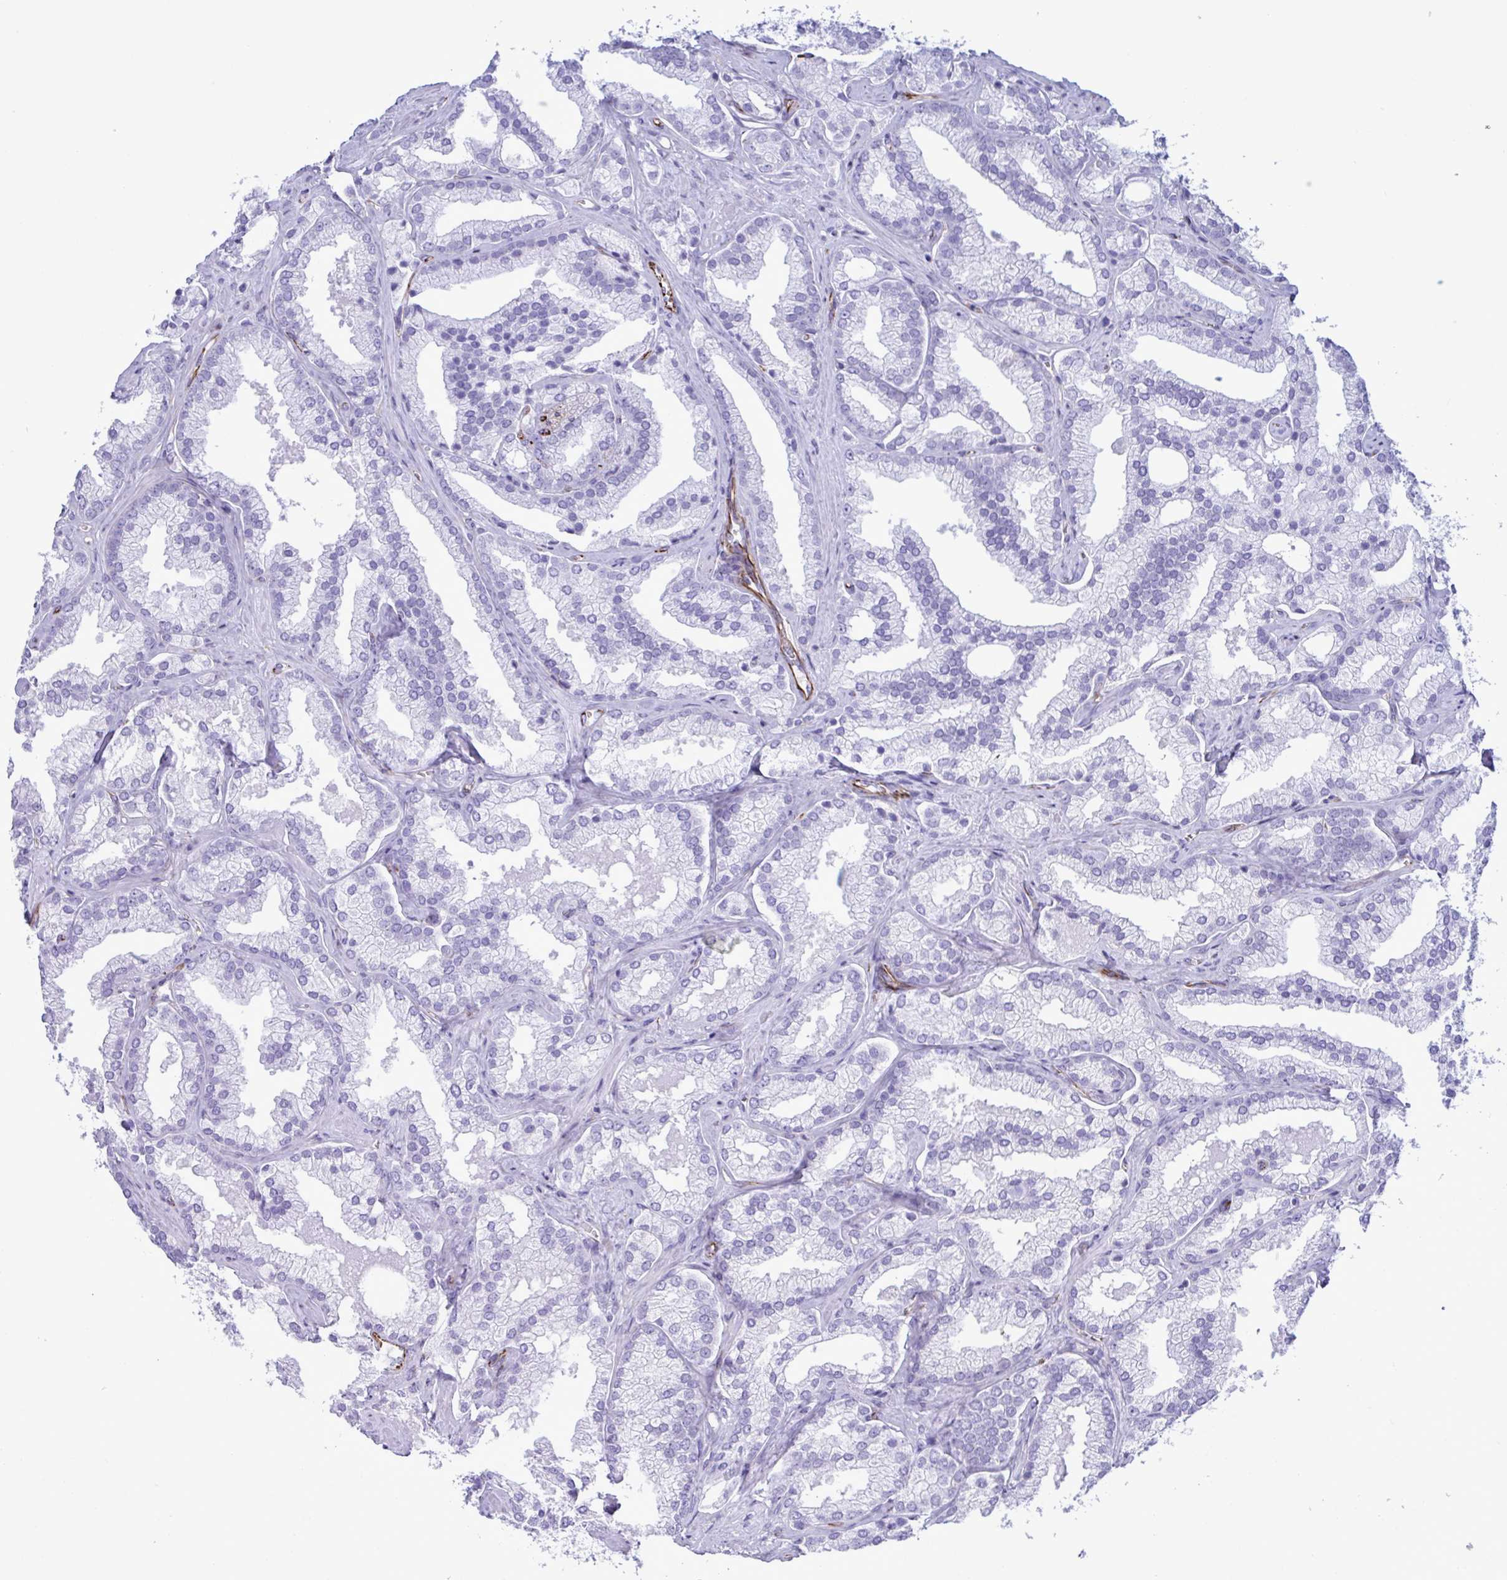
{"staining": {"intensity": "negative", "quantity": "none", "location": "none"}, "tissue": "prostate cancer", "cell_type": "Tumor cells", "image_type": "cancer", "snomed": [{"axis": "morphology", "description": "Adenocarcinoma, High grade"}, {"axis": "topography", "description": "Prostate"}], "caption": "Immunohistochemistry of human prostate cancer (high-grade adenocarcinoma) demonstrates no positivity in tumor cells. (Immunohistochemistry, brightfield microscopy, high magnification).", "gene": "SMAD5", "patient": {"sex": "male", "age": 68}}